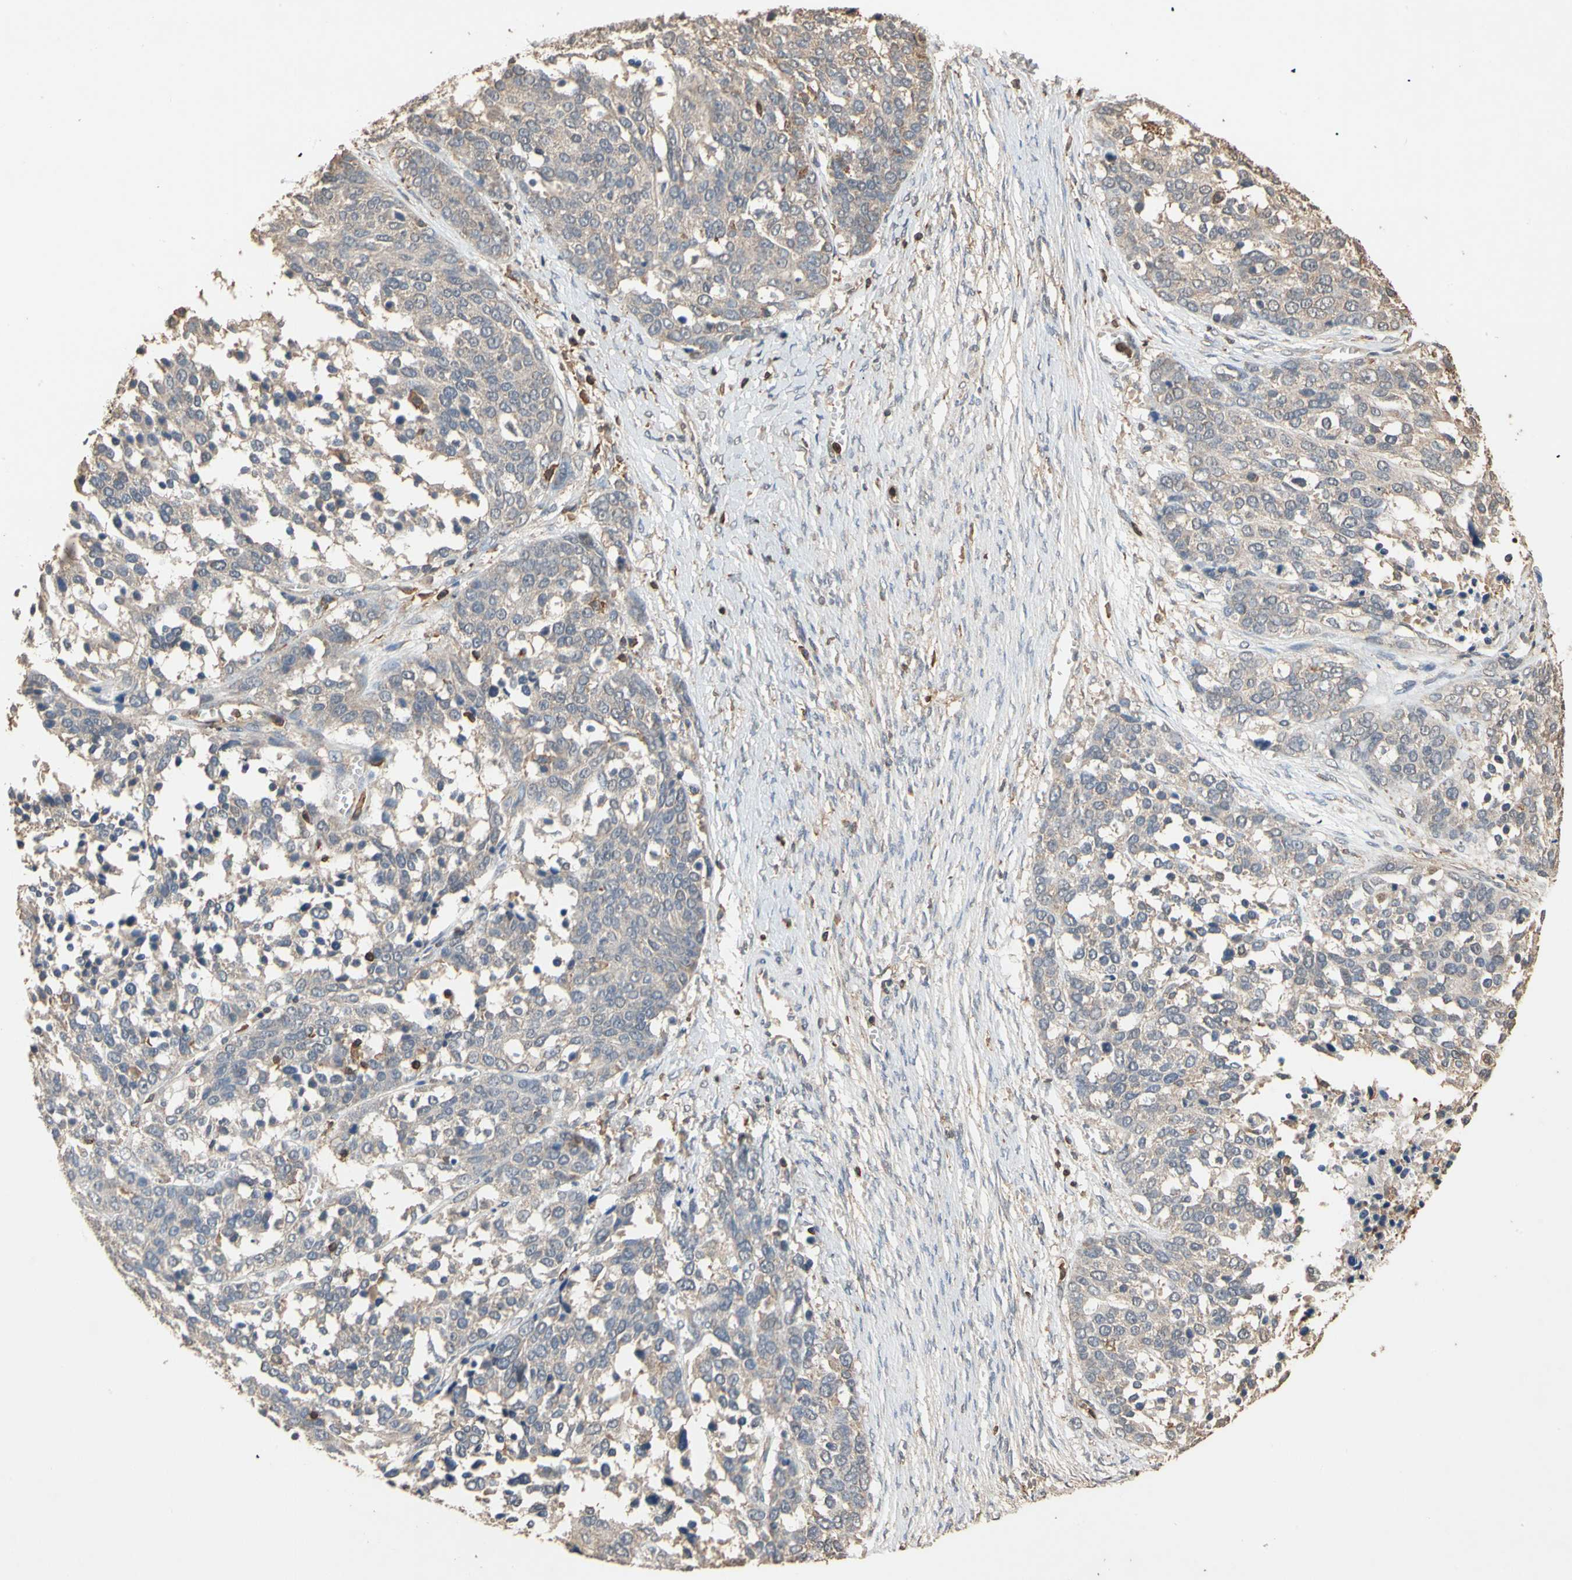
{"staining": {"intensity": "negative", "quantity": "none", "location": "none"}, "tissue": "ovarian cancer", "cell_type": "Tumor cells", "image_type": "cancer", "snomed": [{"axis": "morphology", "description": "Cystadenocarcinoma, serous, NOS"}, {"axis": "topography", "description": "Ovary"}], "caption": "DAB (3,3'-diaminobenzidine) immunohistochemical staining of ovarian cancer (serous cystadenocarcinoma) shows no significant staining in tumor cells.", "gene": "MAP3K10", "patient": {"sex": "female", "age": 44}}